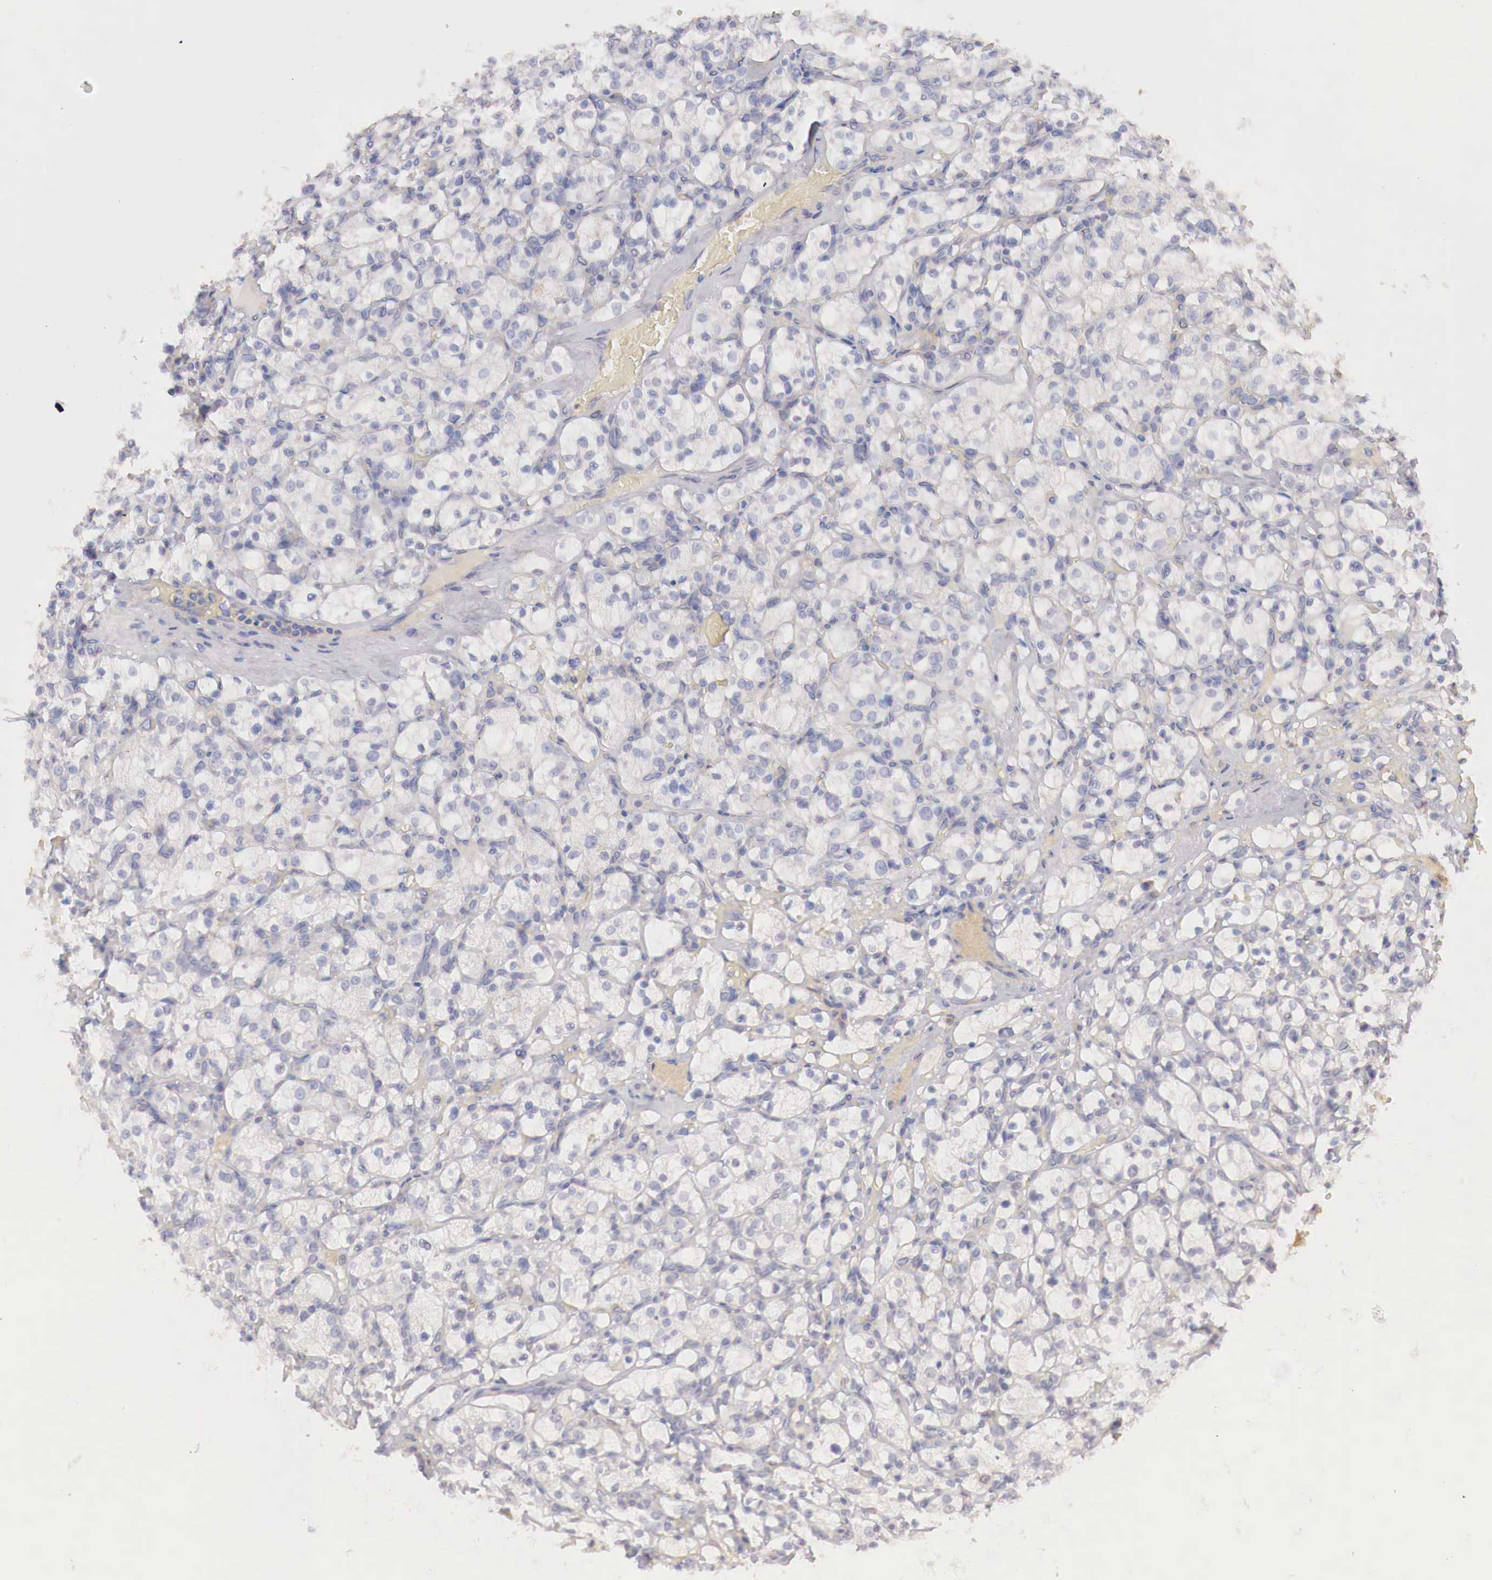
{"staining": {"intensity": "negative", "quantity": "none", "location": "none"}, "tissue": "renal cancer", "cell_type": "Tumor cells", "image_type": "cancer", "snomed": [{"axis": "morphology", "description": "Adenocarcinoma, NOS"}, {"axis": "topography", "description": "Kidney"}], "caption": "This image is of renal adenocarcinoma stained with immunohistochemistry to label a protein in brown with the nuclei are counter-stained blue. There is no expression in tumor cells. Nuclei are stained in blue.", "gene": "KLHDC7B", "patient": {"sex": "female", "age": 83}}